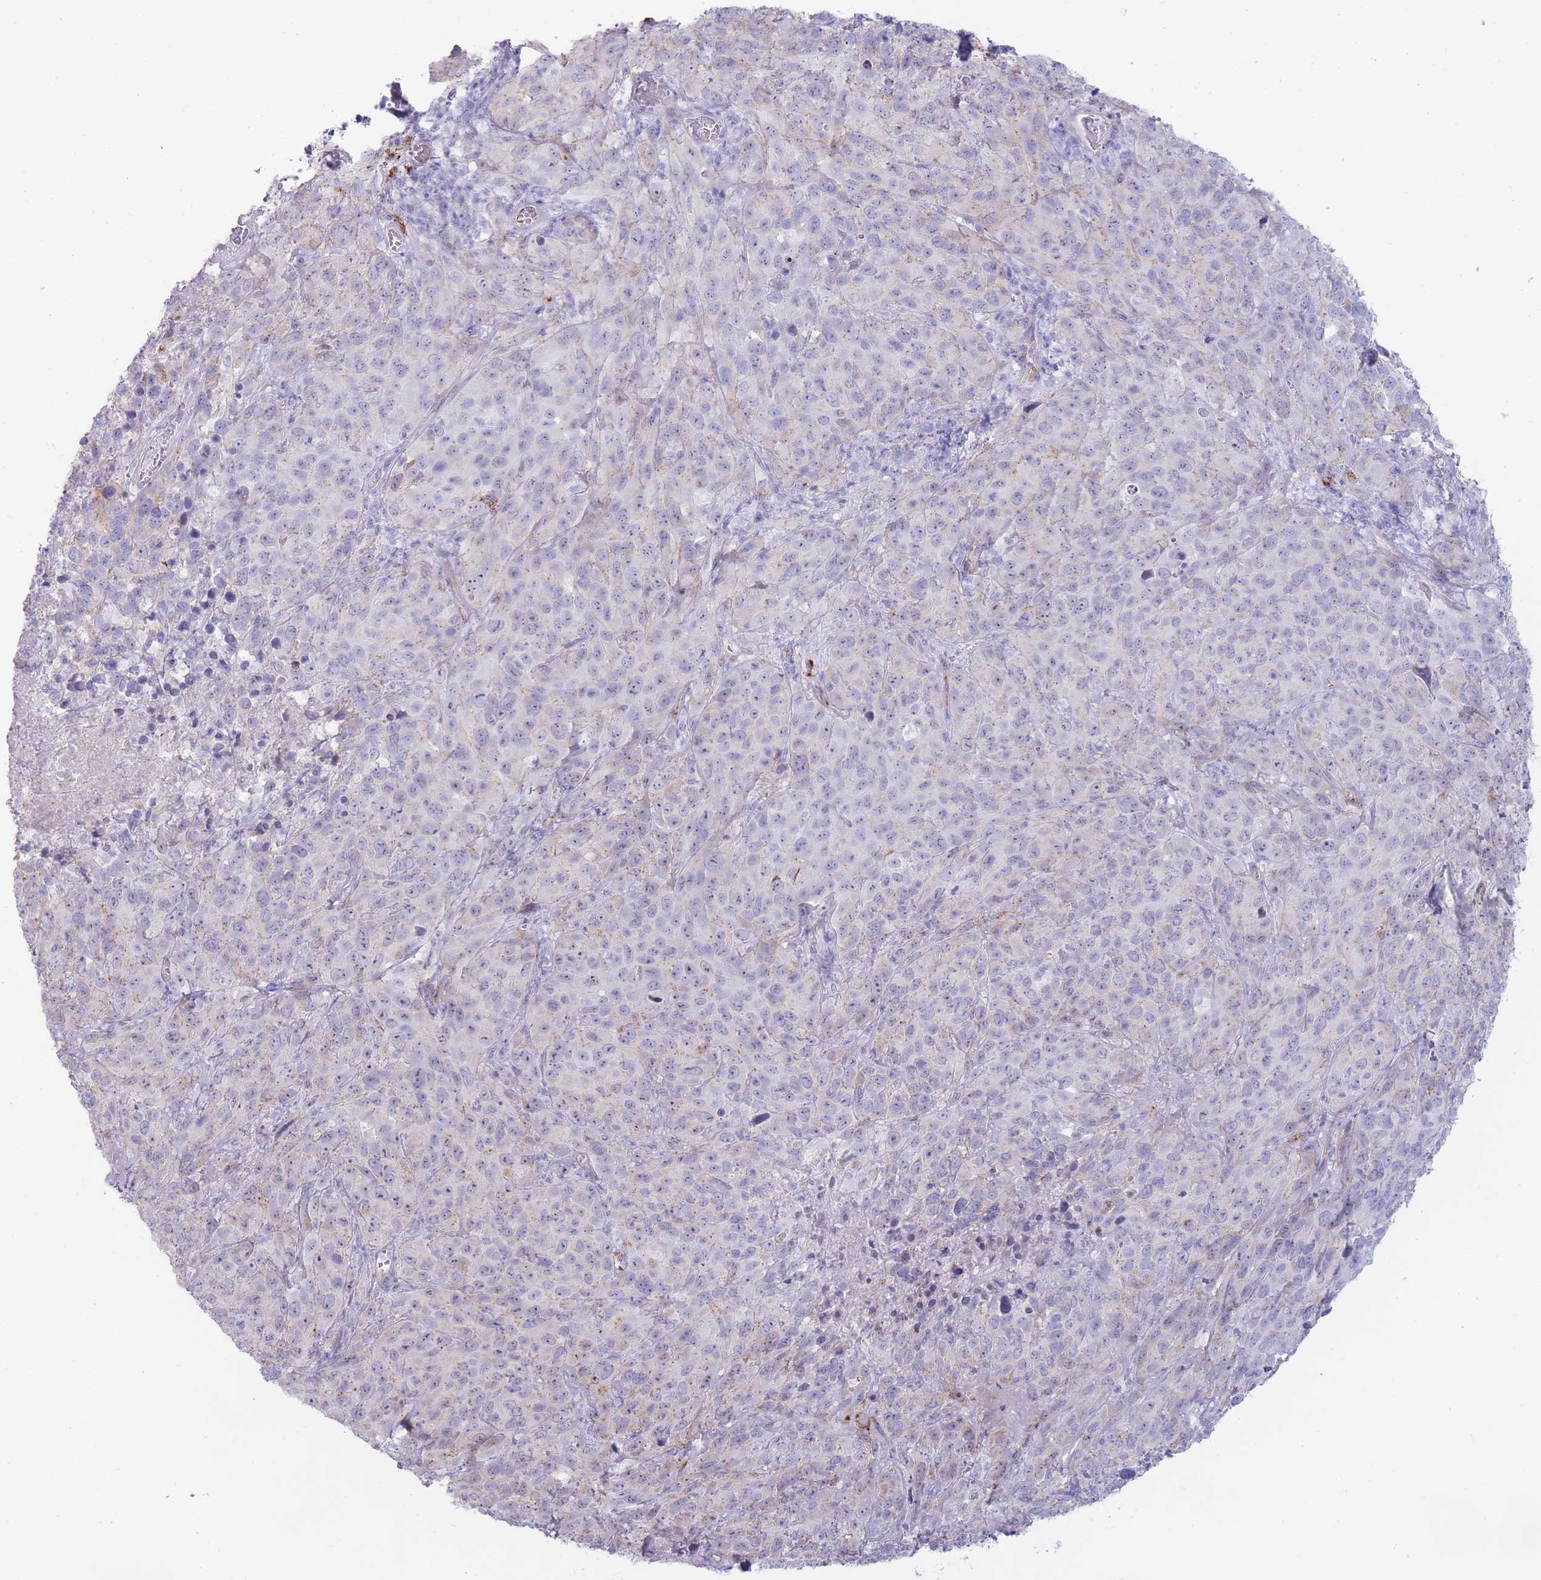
{"staining": {"intensity": "negative", "quantity": "none", "location": "none"}, "tissue": "cervical cancer", "cell_type": "Tumor cells", "image_type": "cancer", "snomed": [{"axis": "morphology", "description": "Squamous cell carcinoma, NOS"}, {"axis": "topography", "description": "Cervix"}], "caption": "Tumor cells show no significant protein staining in cervical squamous cell carcinoma.", "gene": "UTP14A", "patient": {"sex": "female", "age": 51}}